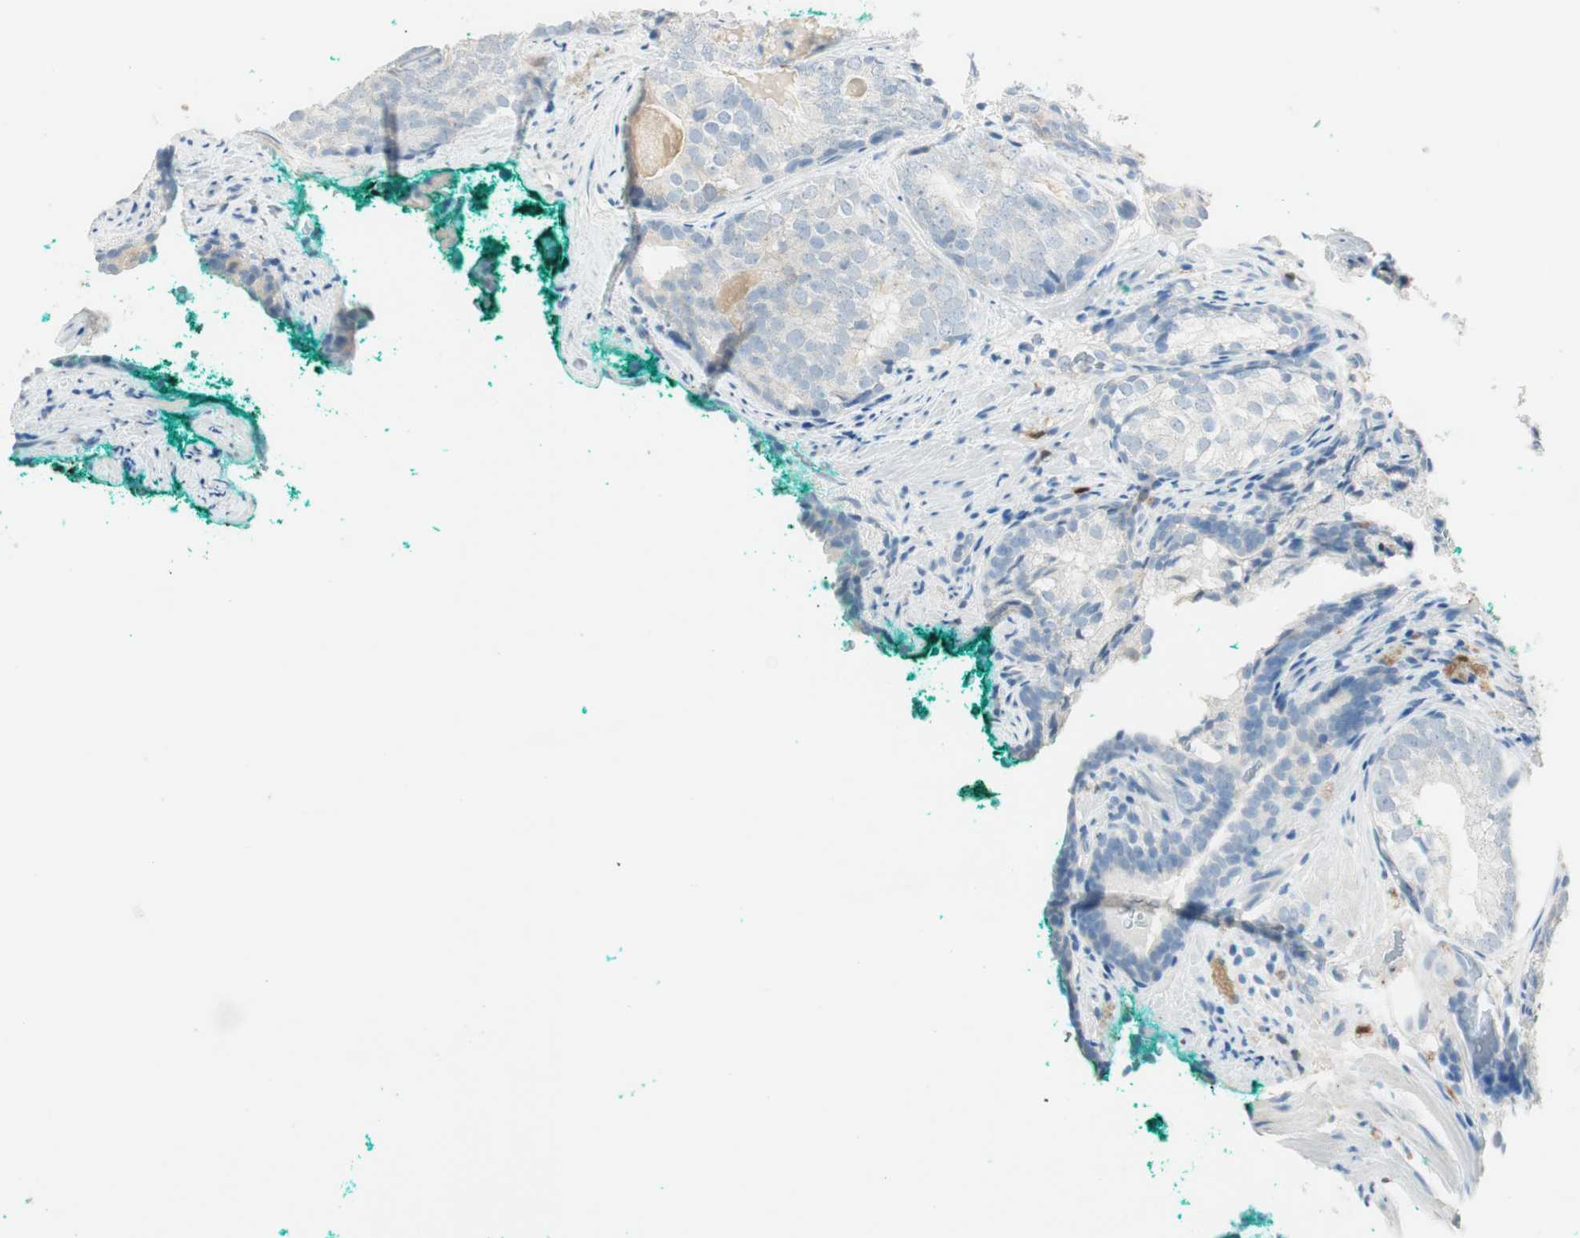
{"staining": {"intensity": "negative", "quantity": "none", "location": "none"}, "tissue": "prostate cancer", "cell_type": "Tumor cells", "image_type": "cancer", "snomed": [{"axis": "morphology", "description": "Adenocarcinoma, High grade"}, {"axis": "topography", "description": "Prostate"}], "caption": "Tumor cells are negative for protein expression in human prostate cancer. (Brightfield microscopy of DAB immunohistochemistry at high magnification).", "gene": "HPGD", "patient": {"sex": "male", "age": 66}}